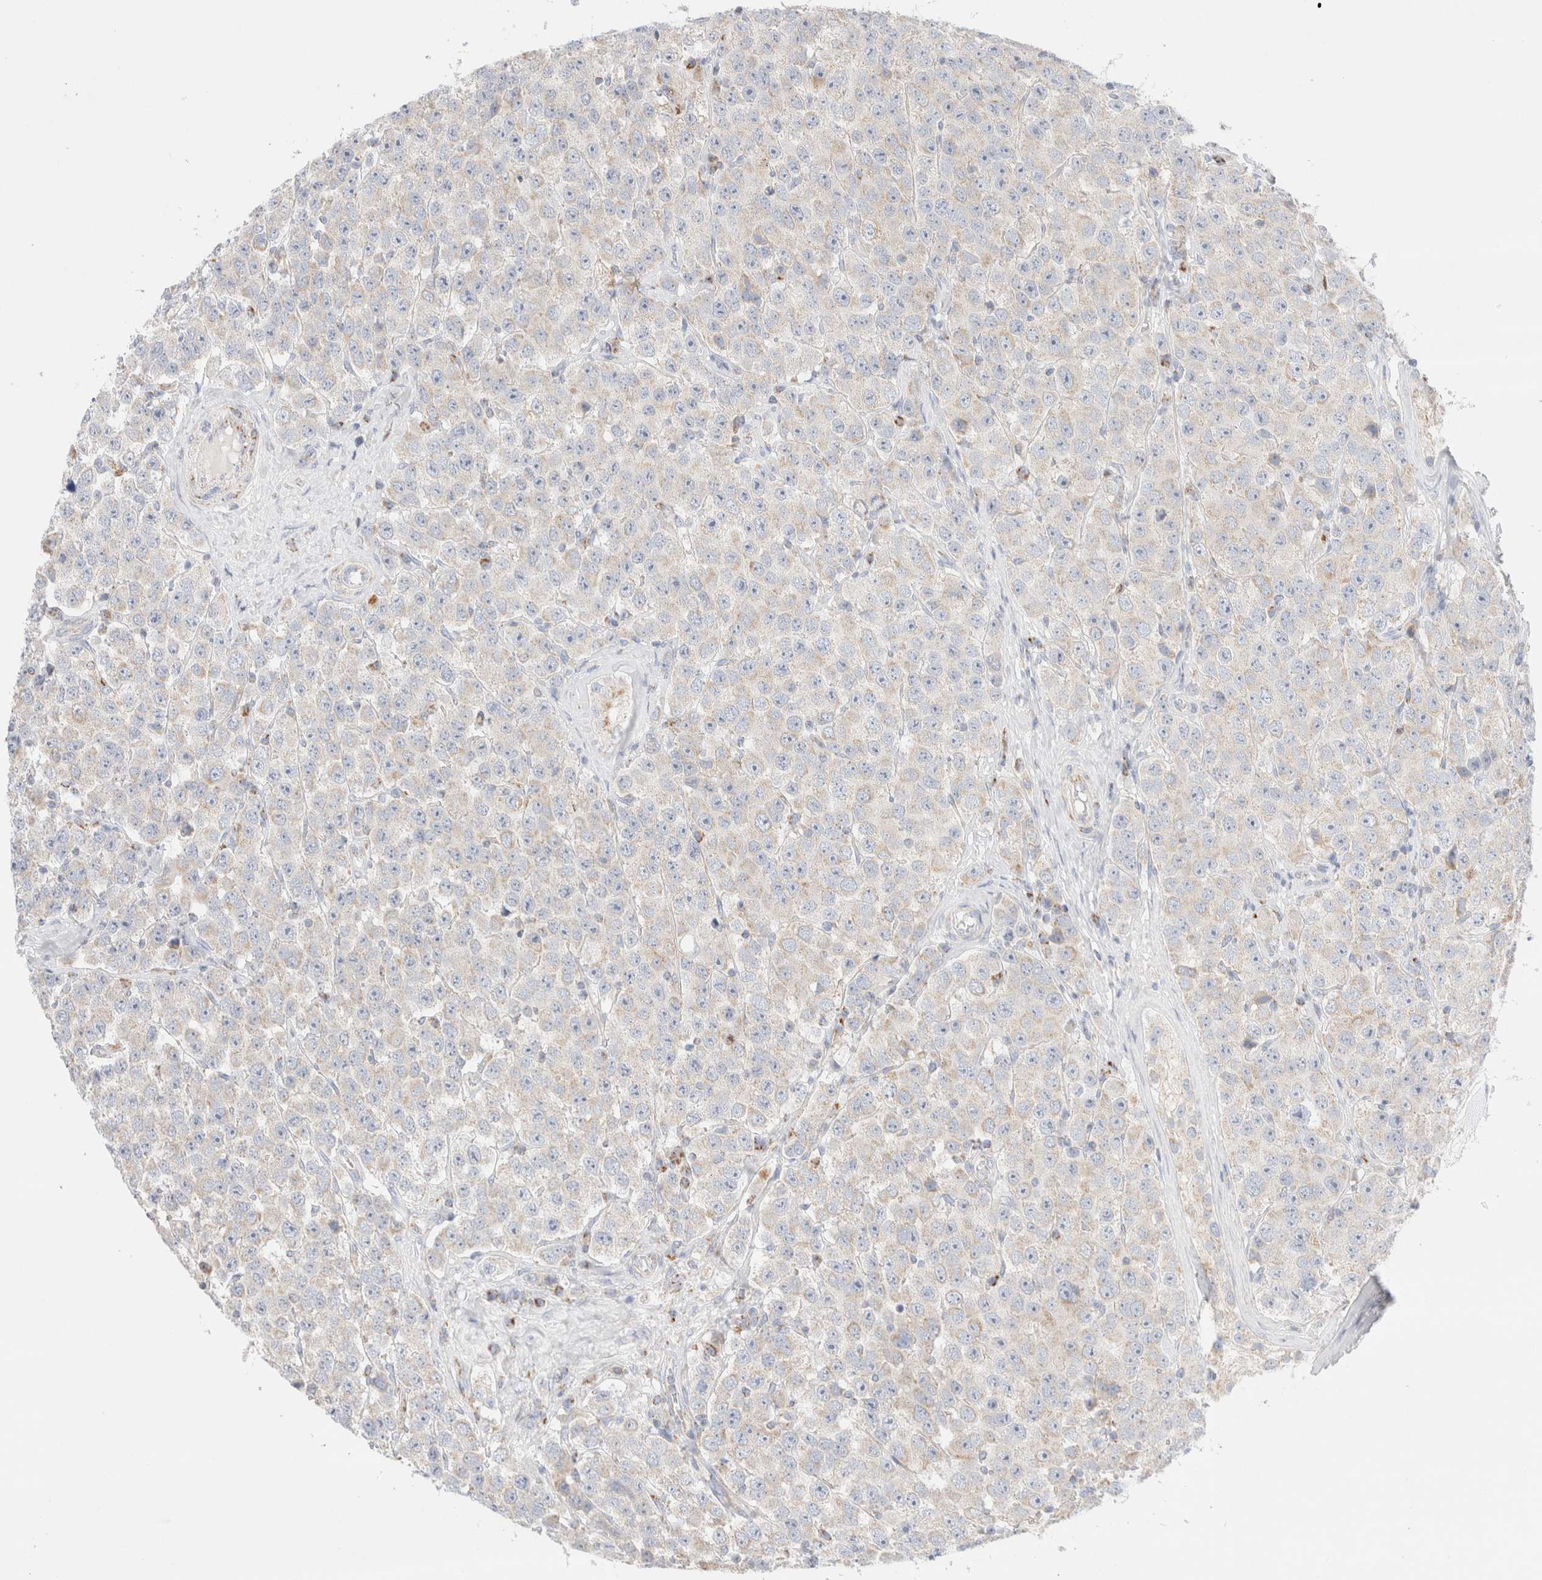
{"staining": {"intensity": "negative", "quantity": "none", "location": "none"}, "tissue": "testis cancer", "cell_type": "Tumor cells", "image_type": "cancer", "snomed": [{"axis": "morphology", "description": "Seminoma, NOS"}, {"axis": "morphology", "description": "Carcinoma, Embryonal, NOS"}, {"axis": "topography", "description": "Testis"}], "caption": "A micrograph of testis cancer stained for a protein demonstrates no brown staining in tumor cells.", "gene": "ATP6V1C1", "patient": {"sex": "male", "age": 28}}